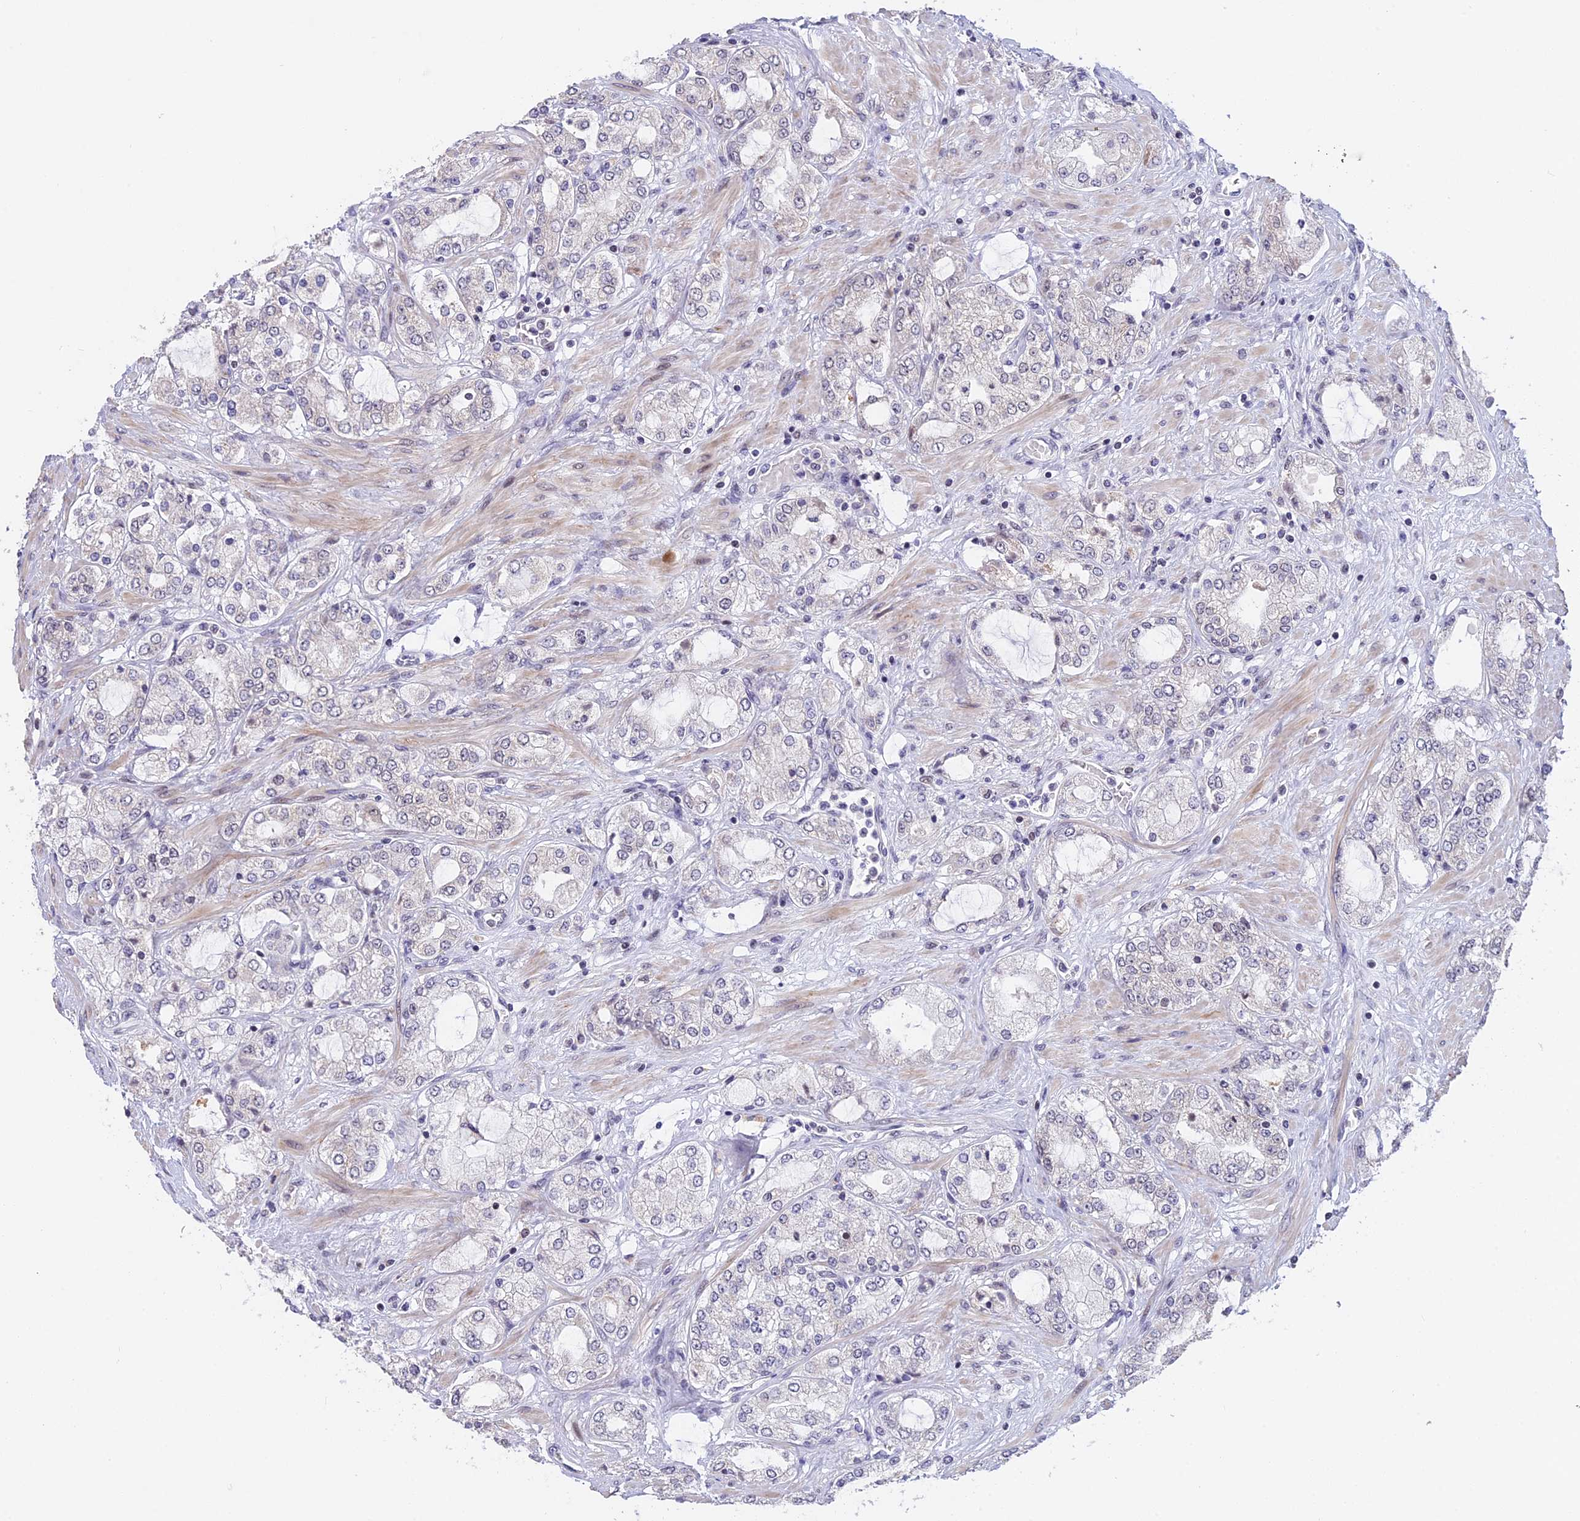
{"staining": {"intensity": "negative", "quantity": "none", "location": "none"}, "tissue": "prostate cancer", "cell_type": "Tumor cells", "image_type": "cancer", "snomed": [{"axis": "morphology", "description": "Adenocarcinoma, High grade"}, {"axis": "topography", "description": "Prostate"}], "caption": "Micrograph shows no significant protein expression in tumor cells of prostate cancer (high-grade adenocarcinoma). (DAB (3,3'-diaminobenzidine) immunohistochemistry, high magnification).", "gene": "POLR2C", "patient": {"sex": "male", "age": 64}}